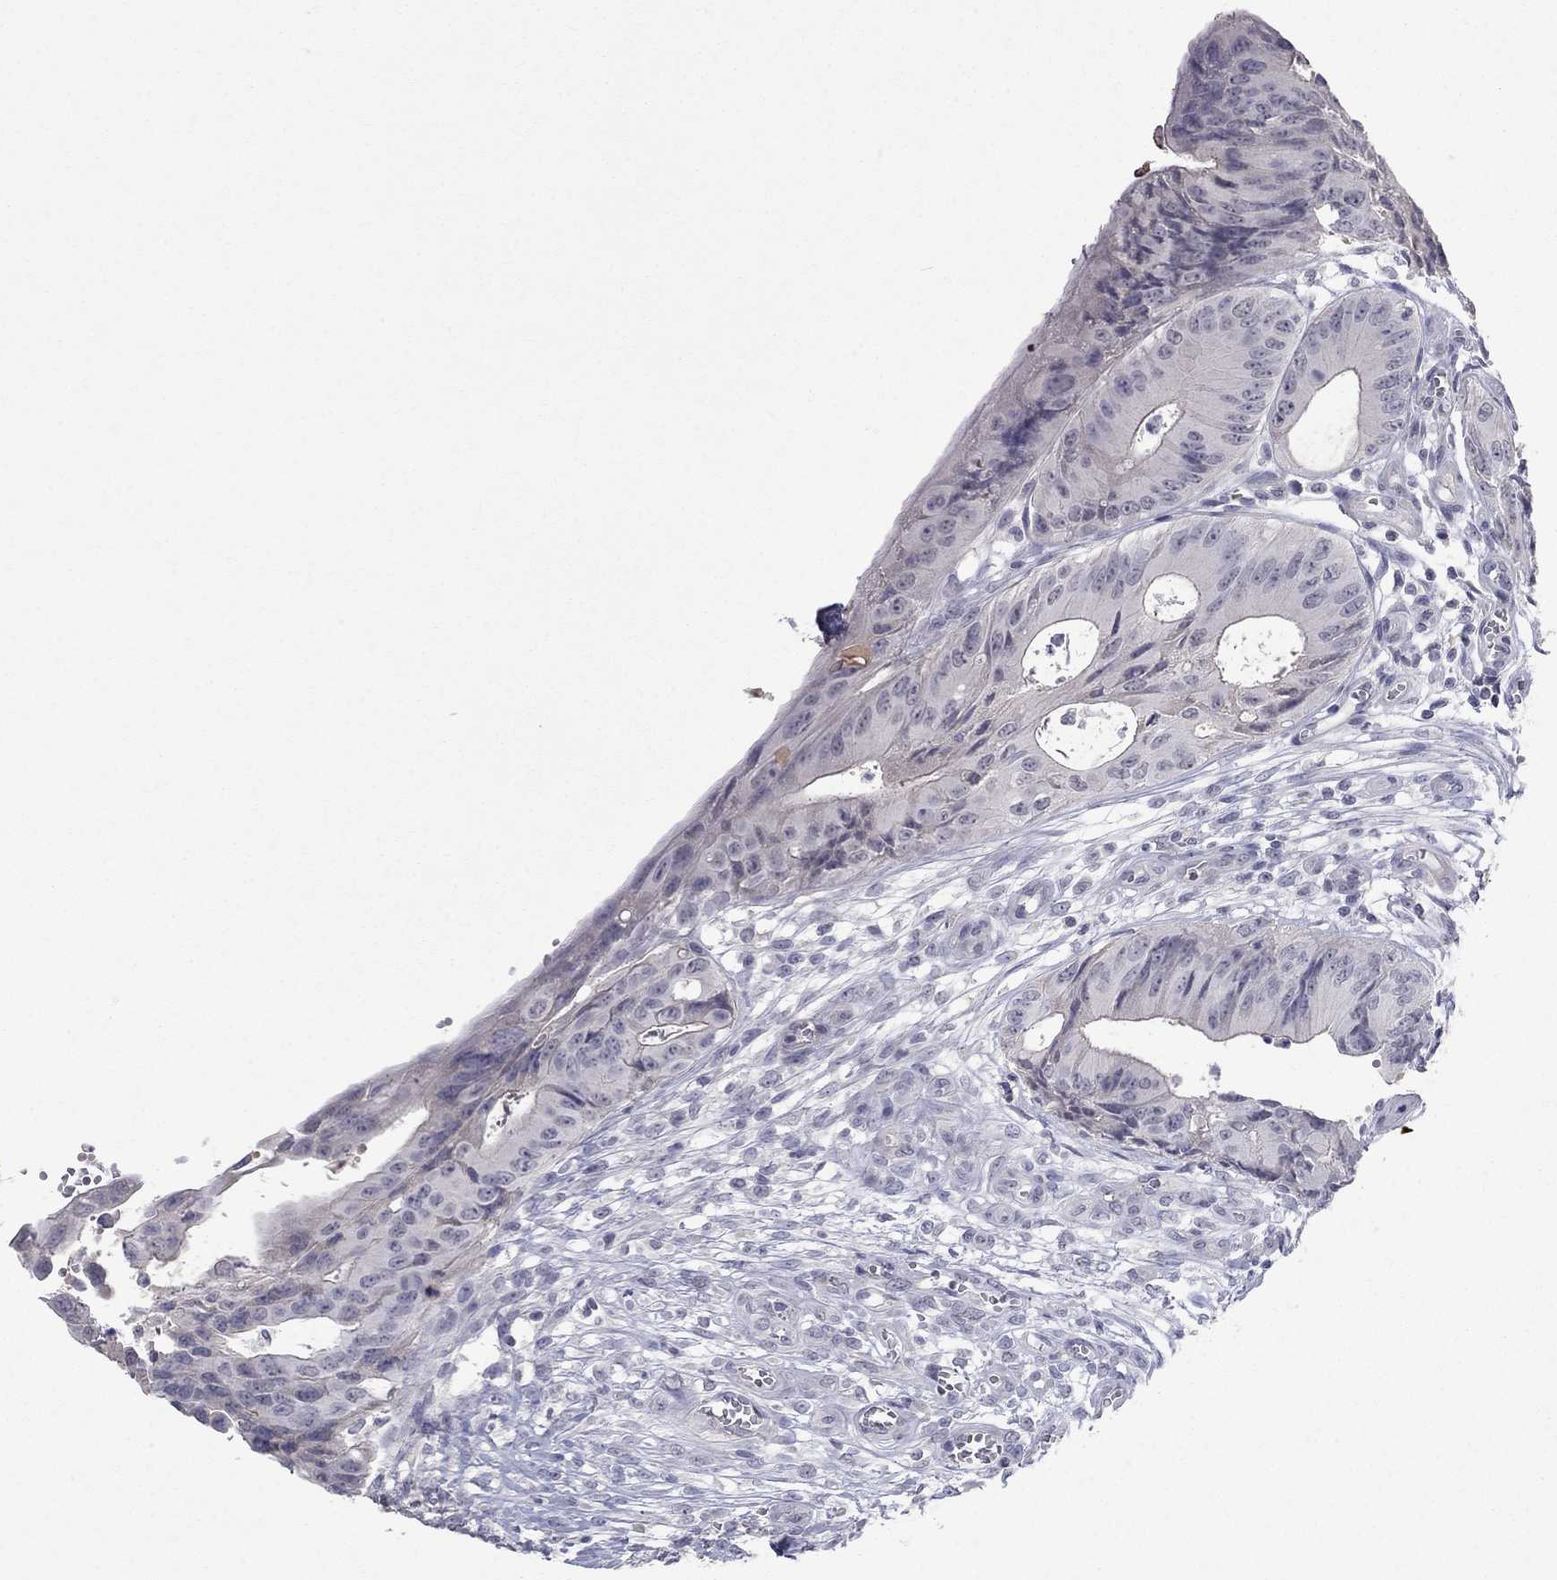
{"staining": {"intensity": "negative", "quantity": "none", "location": "none"}, "tissue": "colorectal cancer", "cell_type": "Tumor cells", "image_type": "cancer", "snomed": [{"axis": "morphology", "description": "Normal tissue, NOS"}, {"axis": "morphology", "description": "Adenocarcinoma, NOS"}, {"axis": "topography", "description": "Colon"}], "caption": "Immunohistochemical staining of human colorectal adenocarcinoma shows no significant expression in tumor cells.", "gene": "IP6K3", "patient": {"sex": "male", "age": 65}}